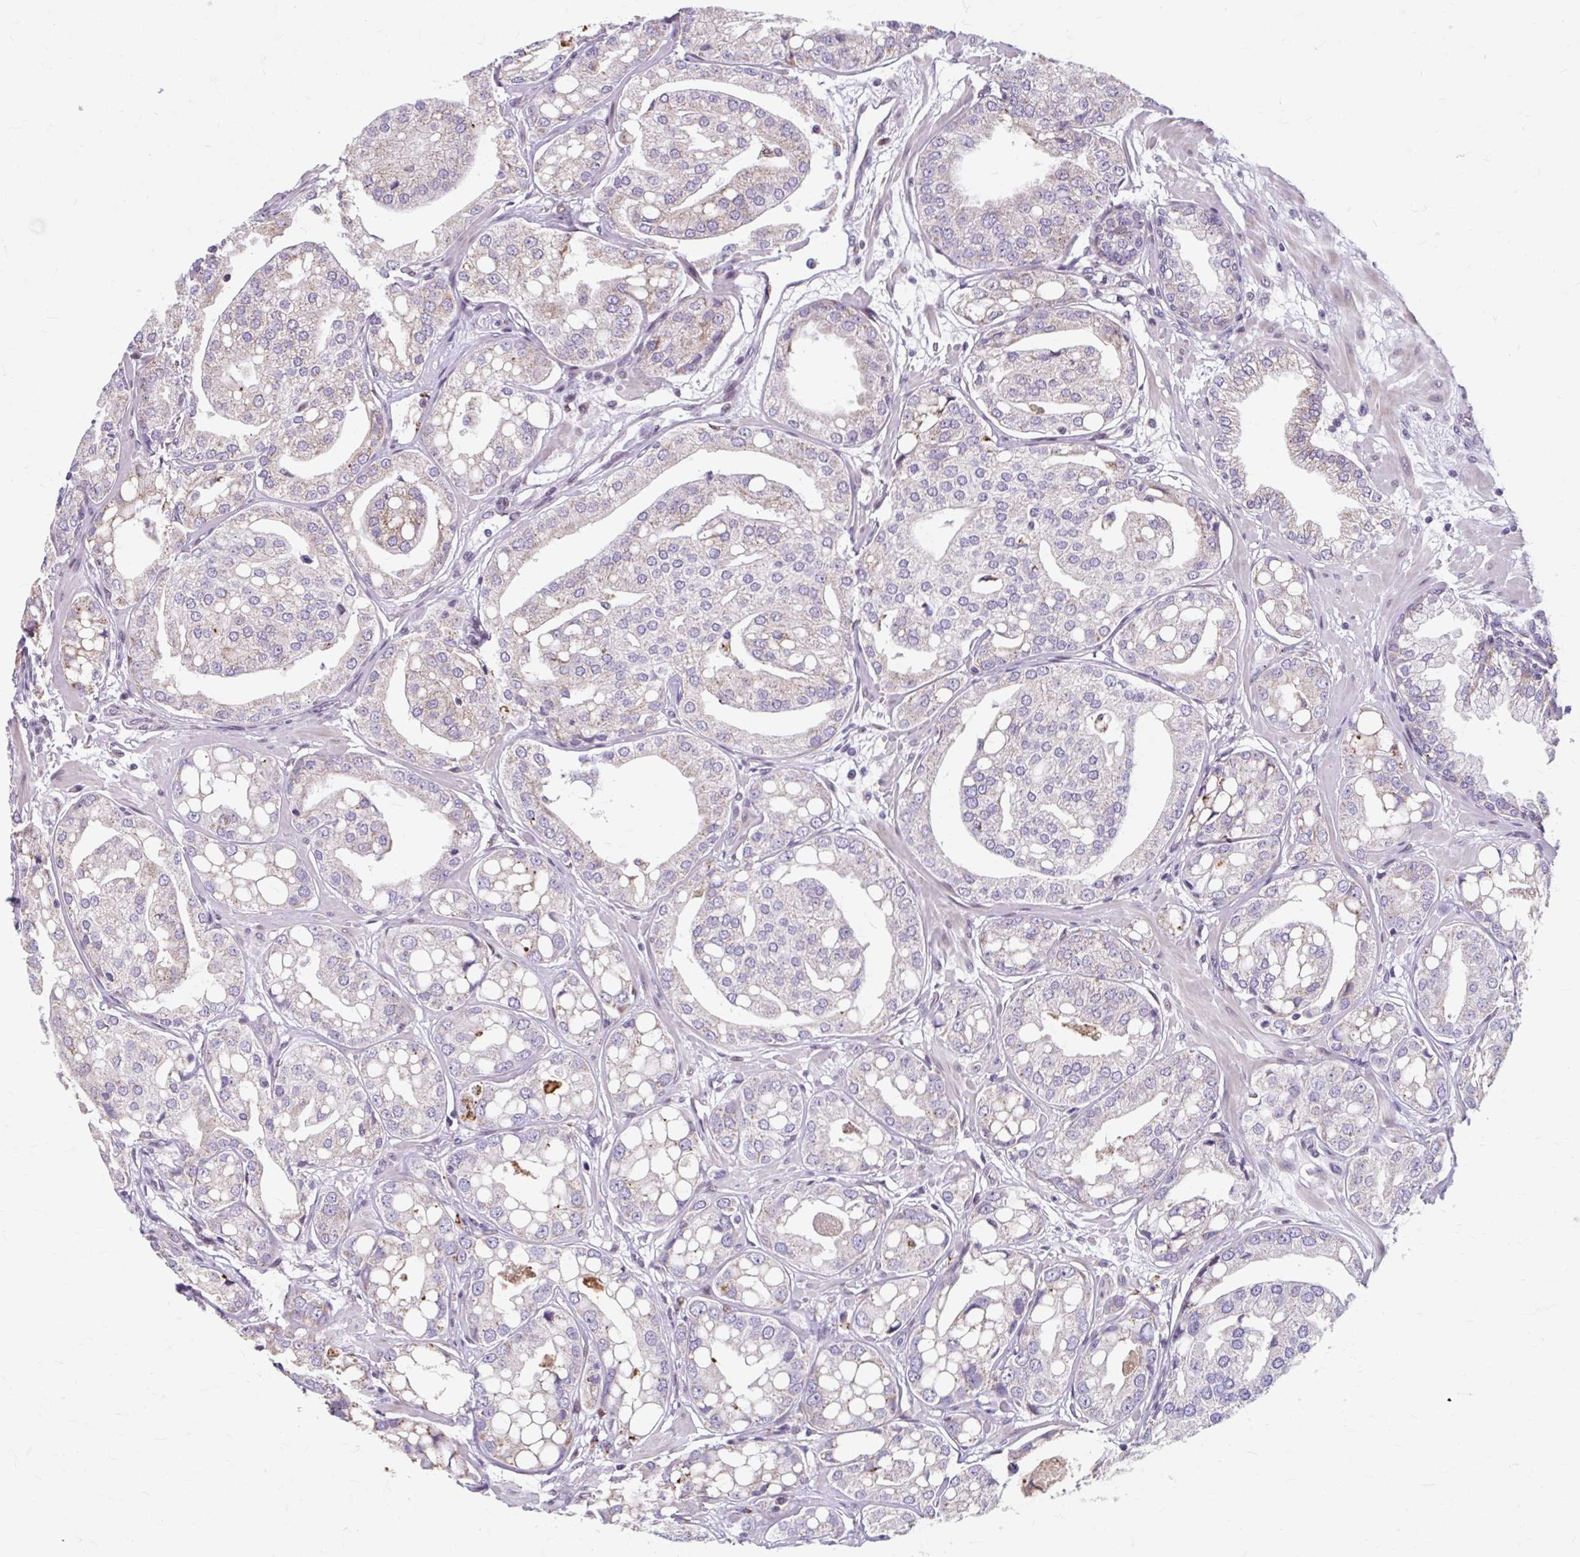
{"staining": {"intensity": "negative", "quantity": "none", "location": "none"}, "tissue": "renal cancer", "cell_type": "Tumor cells", "image_type": "cancer", "snomed": [{"axis": "morphology", "description": "Adenocarcinoma, NOS"}, {"axis": "topography", "description": "Urinary bladder"}], "caption": "Tumor cells show no significant staining in renal cancer (adenocarcinoma).", "gene": "BEAN1", "patient": {"sex": "male", "age": 61}}